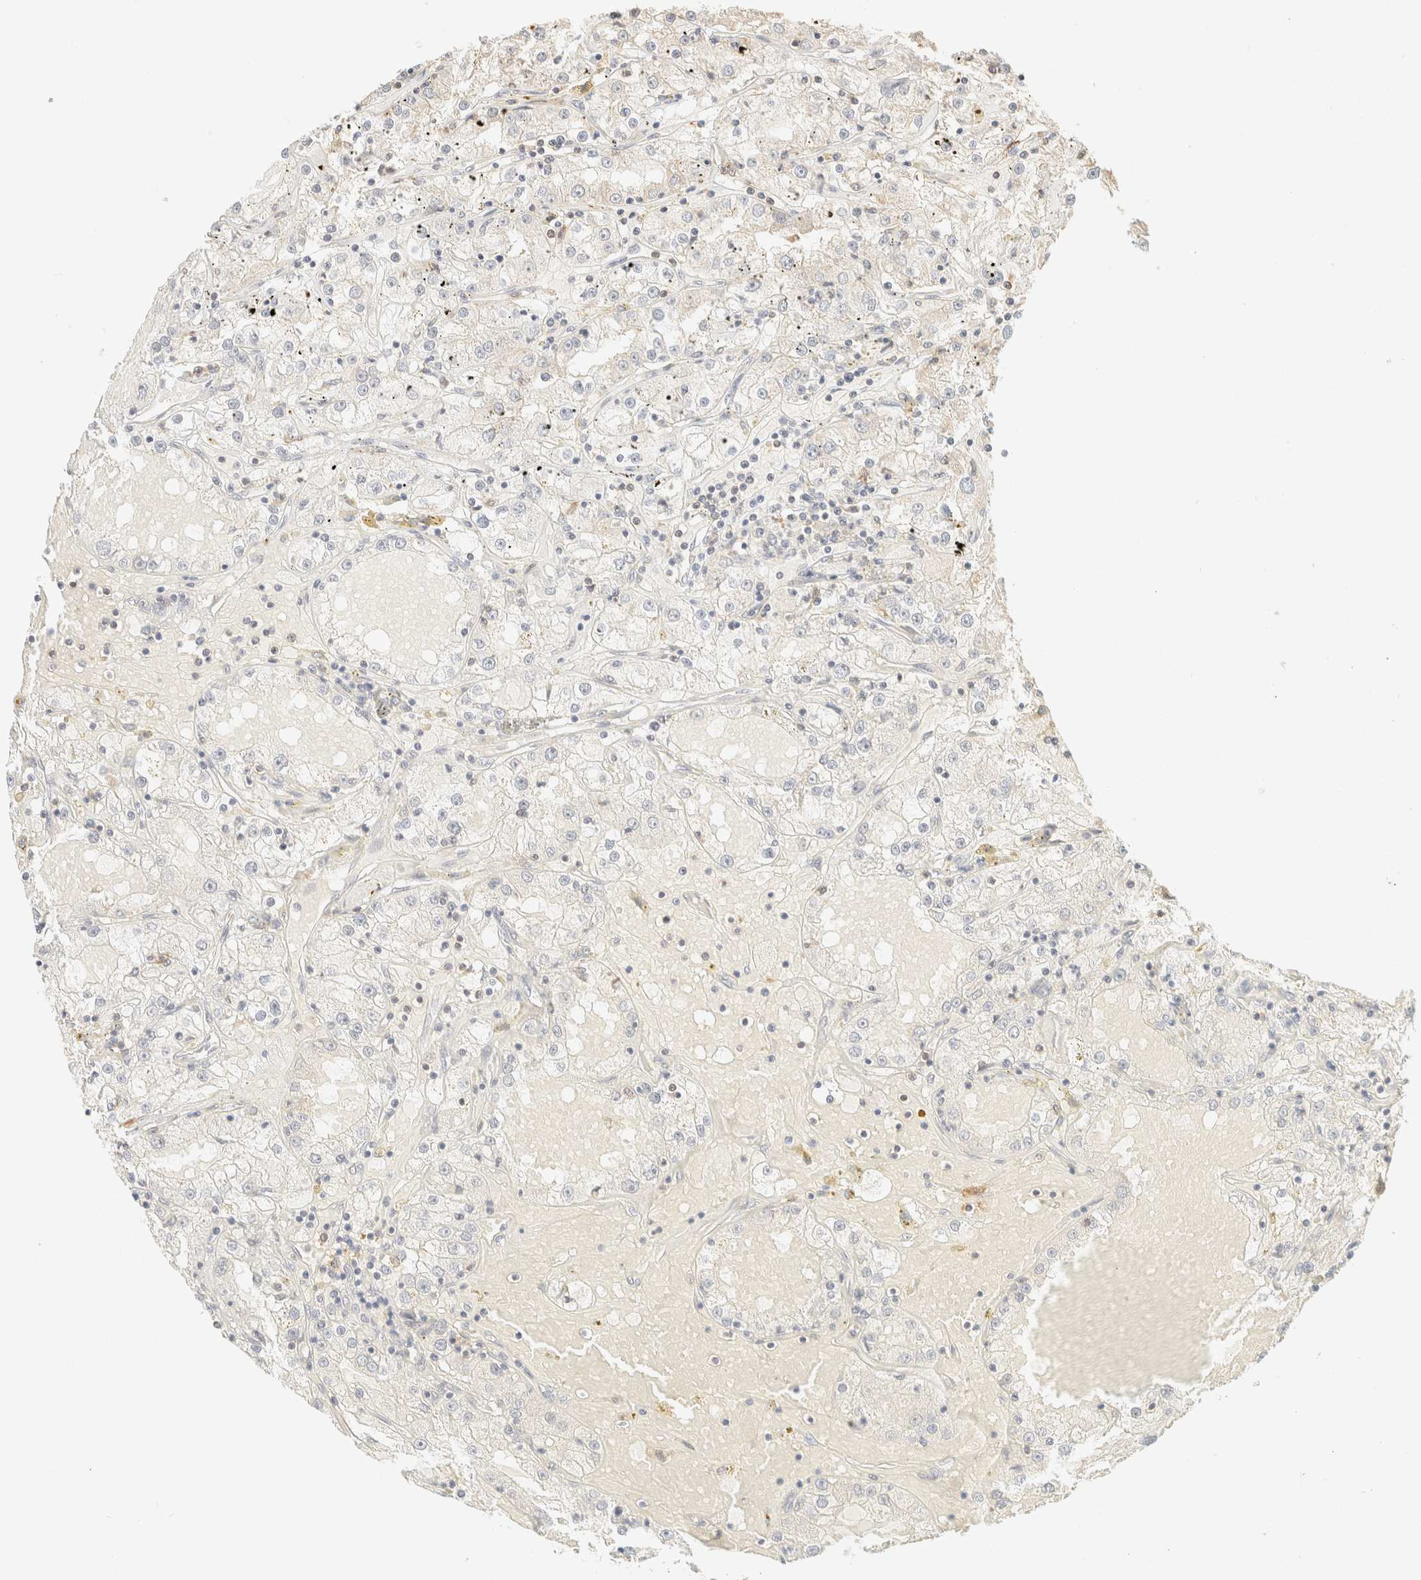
{"staining": {"intensity": "negative", "quantity": "none", "location": "none"}, "tissue": "renal cancer", "cell_type": "Tumor cells", "image_type": "cancer", "snomed": [{"axis": "morphology", "description": "Adenocarcinoma, NOS"}, {"axis": "topography", "description": "Kidney"}], "caption": "The immunohistochemistry (IHC) photomicrograph has no significant positivity in tumor cells of renal cancer tissue.", "gene": "TIMD4", "patient": {"sex": "male", "age": 56}}